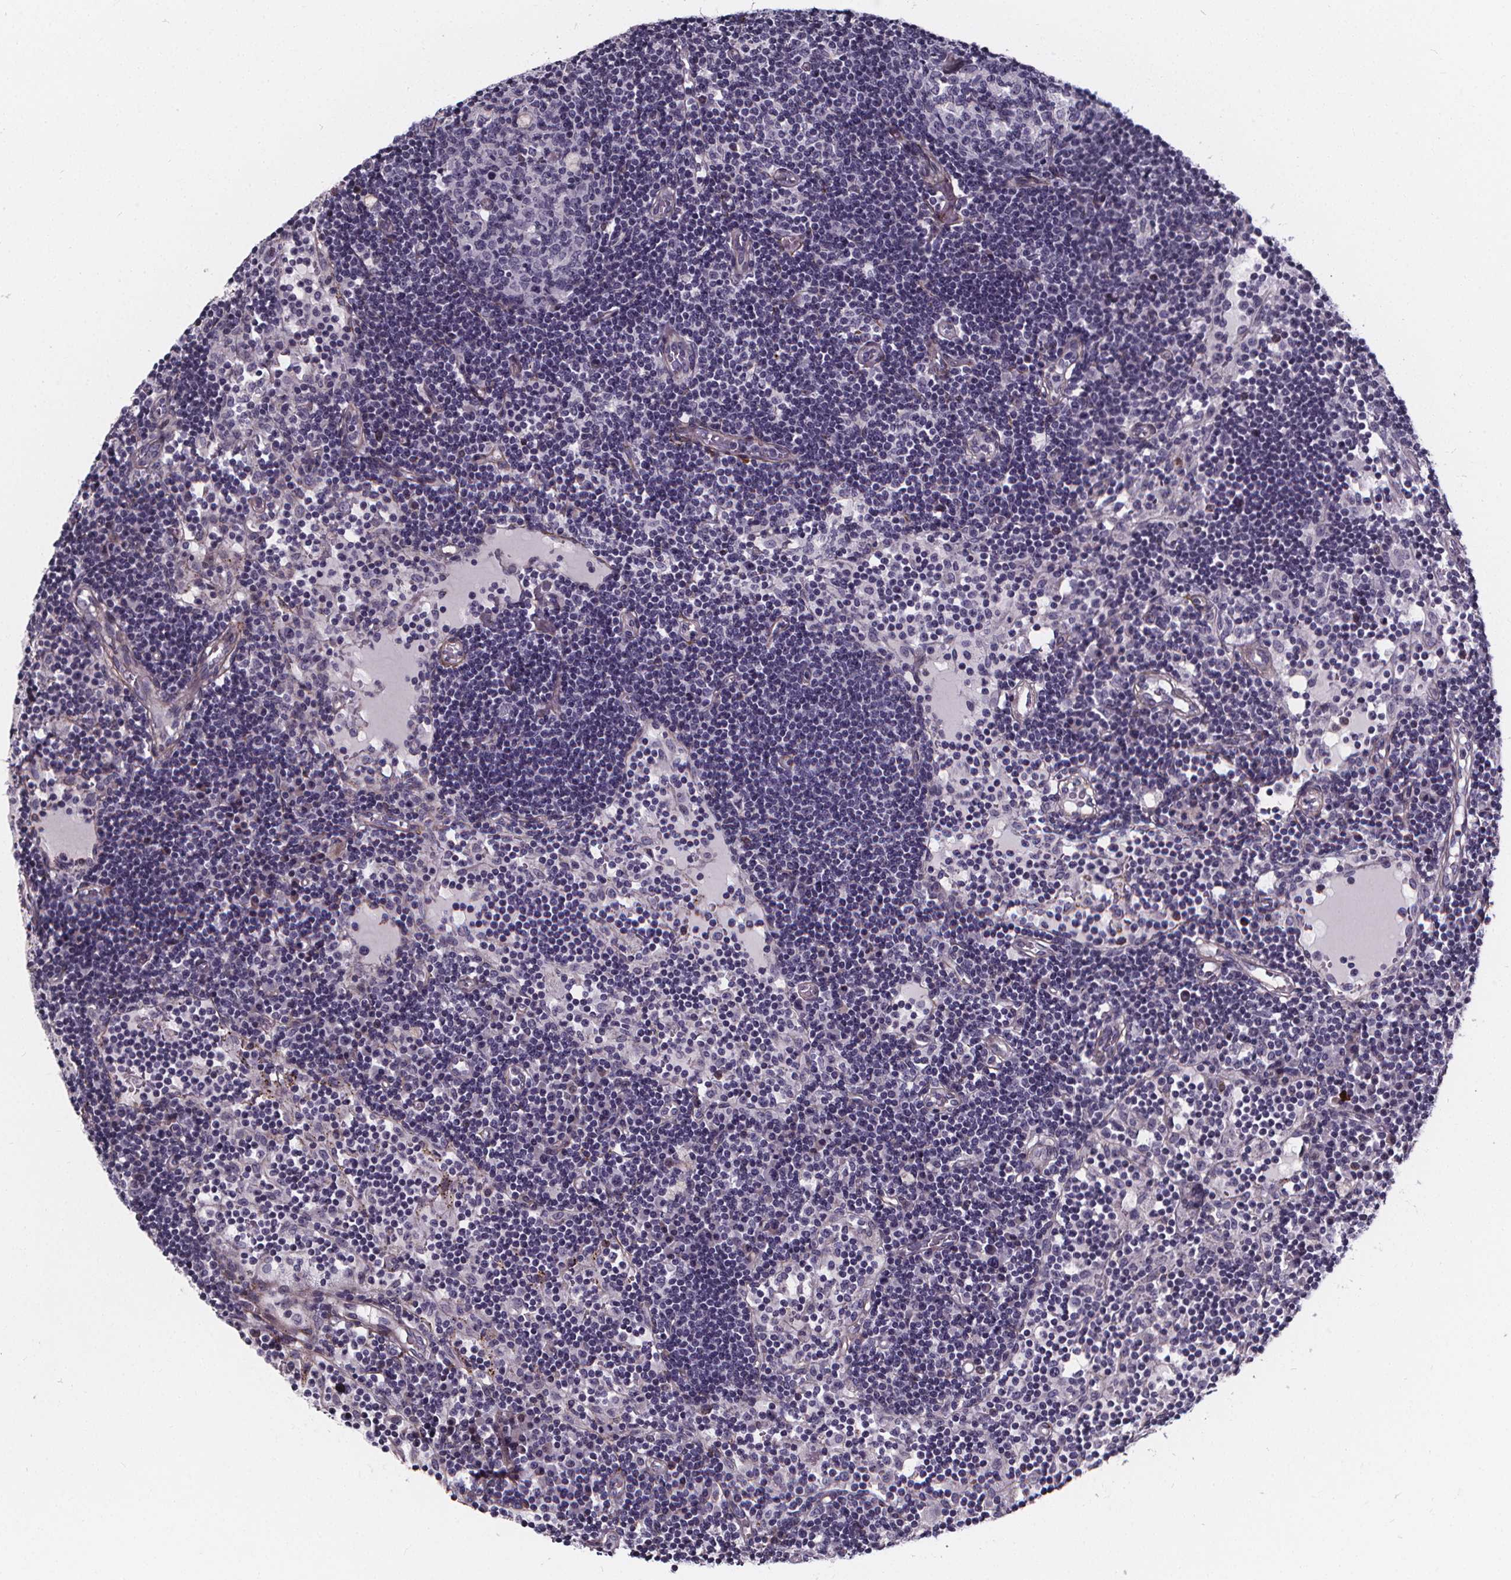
{"staining": {"intensity": "negative", "quantity": "none", "location": "none"}, "tissue": "lymph node", "cell_type": "Germinal center cells", "image_type": "normal", "snomed": [{"axis": "morphology", "description": "Normal tissue, NOS"}, {"axis": "topography", "description": "Lymph node"}], "caption": "Immunohistochemical staining of normal lymph node demonstrates no significant expression in germinal center cells. (Stains: DAB (3,3'-diaminobenzidine) immunohistochemistry with hematoxylin counter stain, Microscopy: brightfield microscopy at high magnification).", "gene": "AEBP1", "patient": {"sex": "female", "age": 72}}